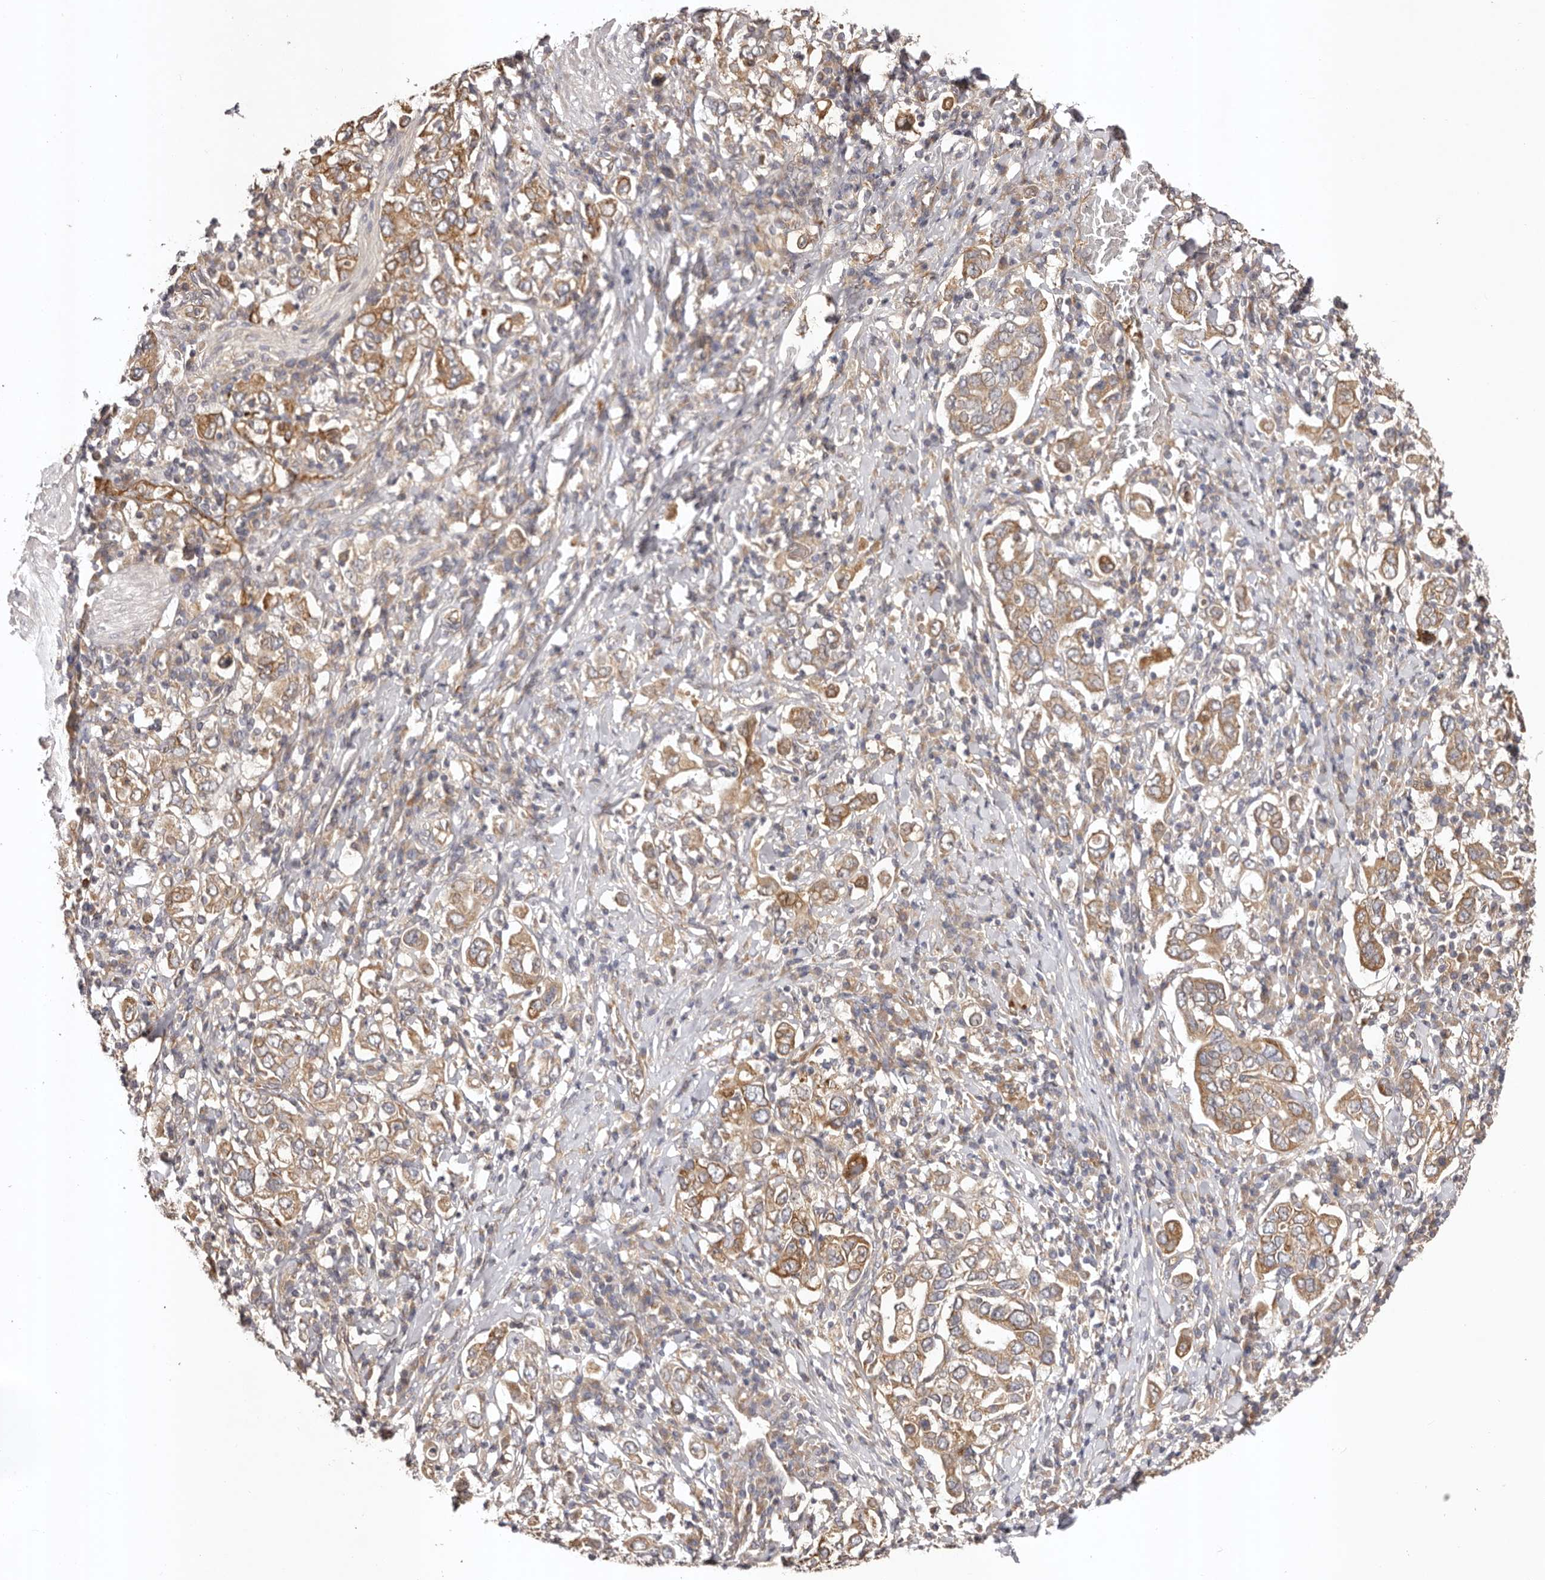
{"staining": {"intensity": "moderate", "quantity": ">75%", "location": "cytoplasmic/membranous"}, "tissue": "stomach cancer", "cell_type": "Tumor cells", "image_type": "cancer", "snomed": [{"axis": "morphology", "description": "Adenocarcinoma, NOS"}, {"axis": "topography", "description": "Stomach, upper"}], "caption": "A brown stain highlights moderate cytoplasmic/membranous positivity of a protein in stomach cancer tumor cells.", "gene": "UBR2", "patient": {"sex": "male", "age": 62}}